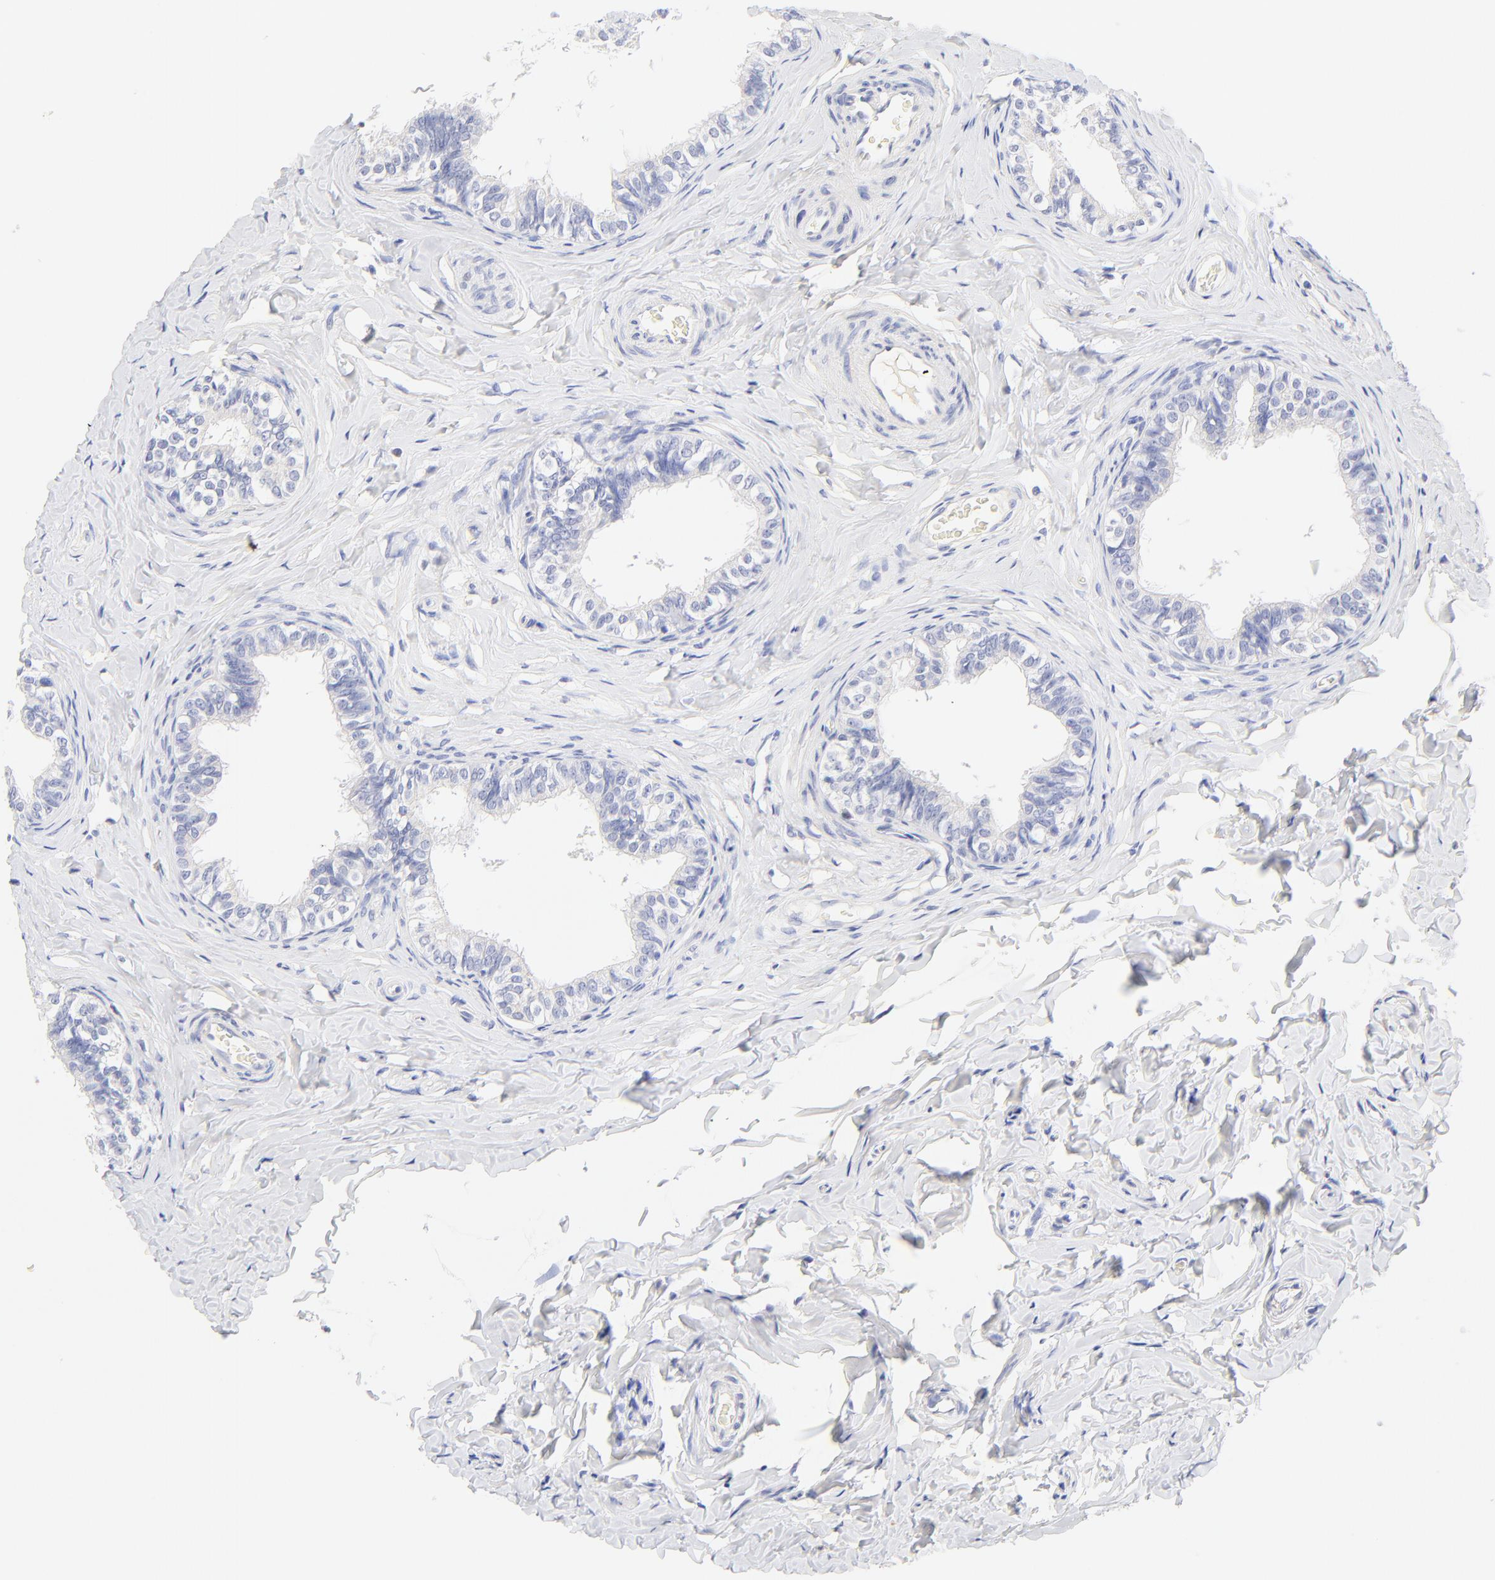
{"staining": {"intensity": "weak", "quantity": "25%-75%", "location": "cytoplasmic/membranous"}, "tissue": "epididymis", "cell_type": "Glandular cells", "image_type": "normal", "snomed": [{"axis": "morphology", "description": "Normal tissue, NOS"}, {"axis": "topography", "description": "Soft tissue"}, {"axis": "topography", "description": "Epididymis"}], "caption": "DAB (3,3'-diaminobenzidine) immunohistochemical staining of unremarkable epididymis reveals weak cytoplasmic/membranous protein expression in about 25%-75% of glandular cells. The staining is performed using DAB (3,3'-diaminobenzidine) brown chromogen to label protein expression. The nuclei are counter-stained blue using hematoxylin.", "gene": "SULT4A1", "patient": {"sex": "male", "age": 26}}